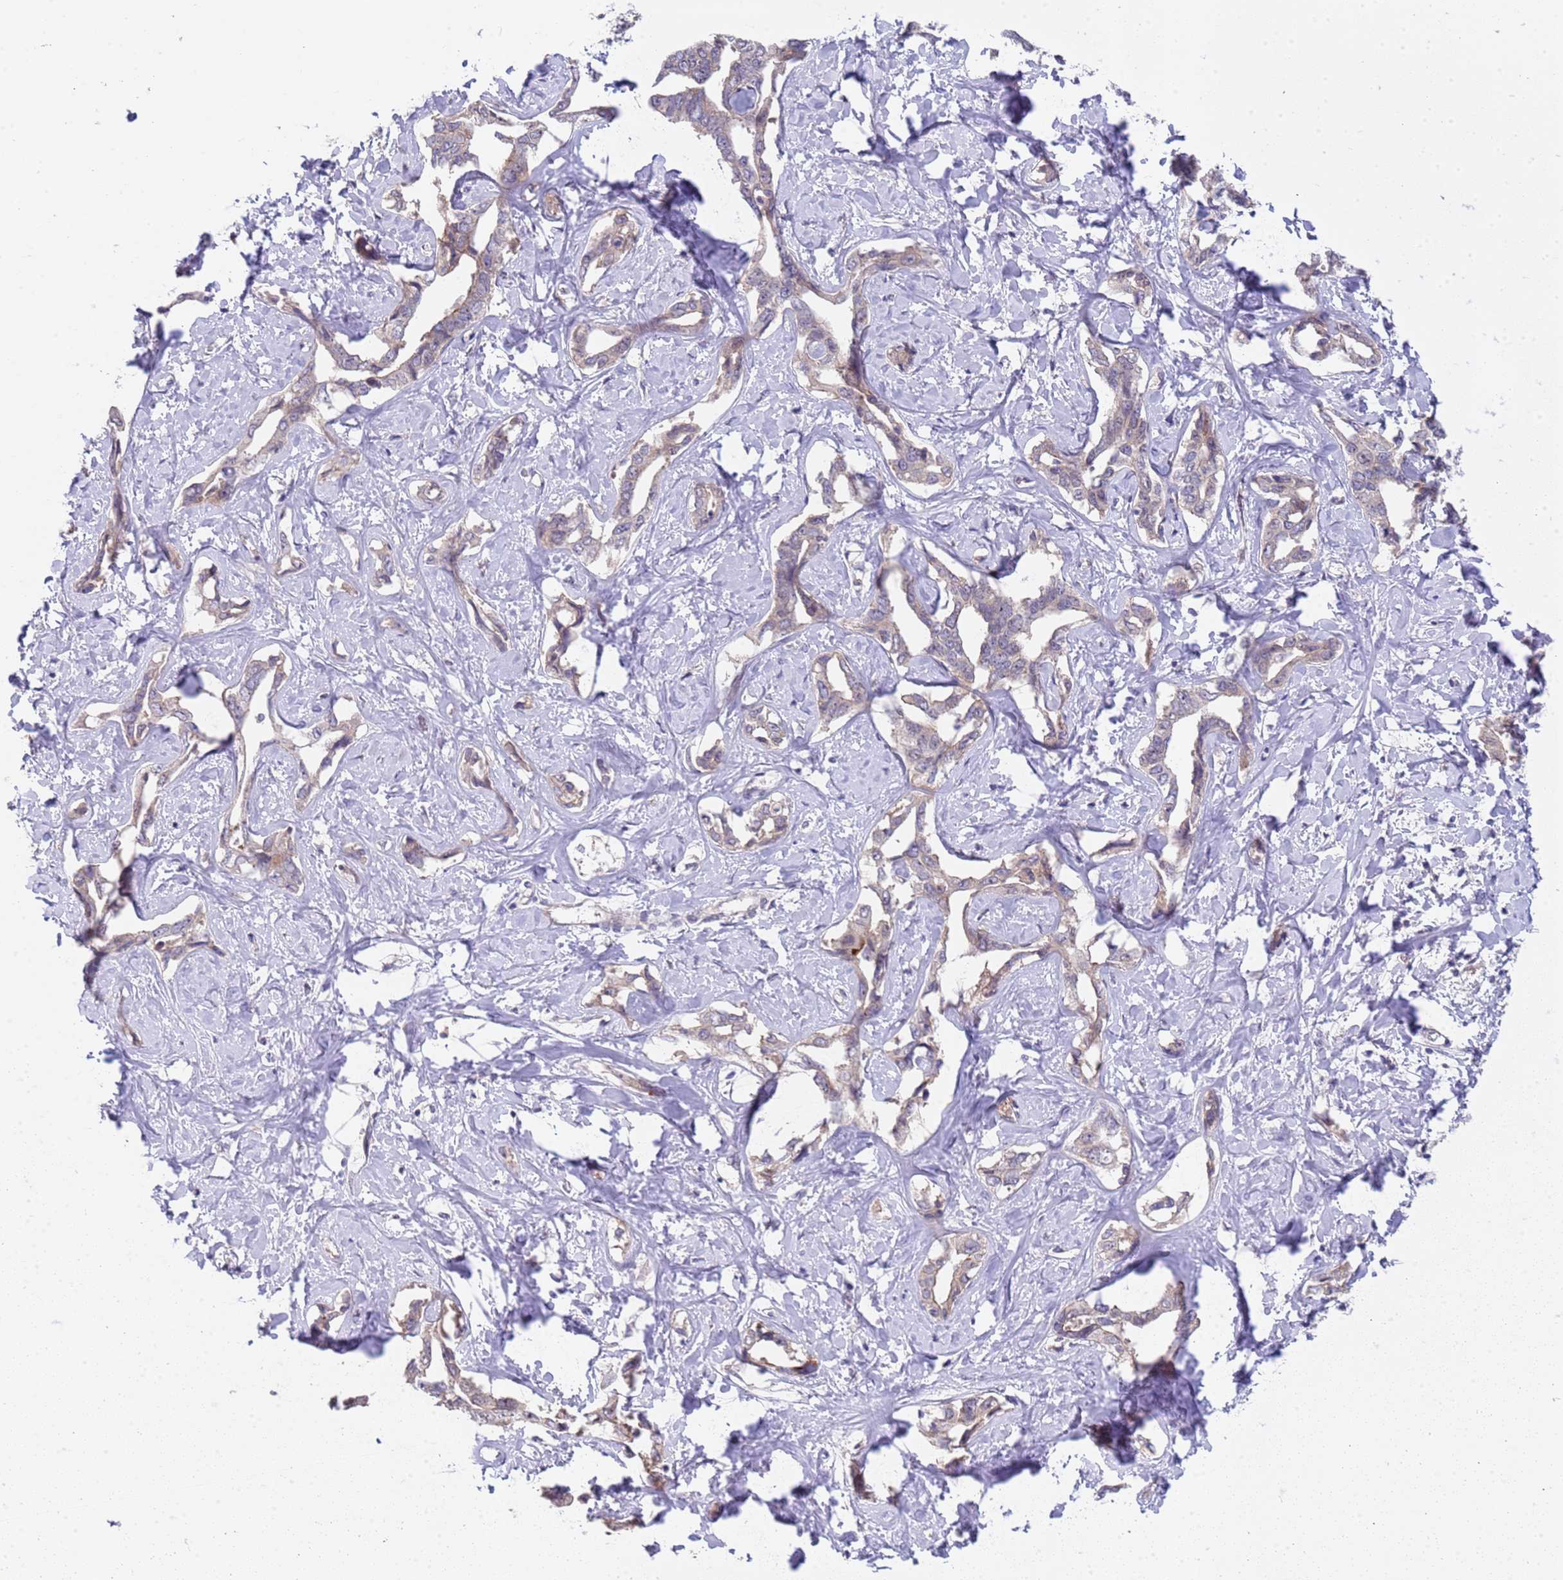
{"staining": {"intensity": "moderate", "quantity": "25%-75%", "location": "cytoplasmic/membranous"}, "tissue": "liver cancer", "cell_type": "Tumor cells", "image_type": "cancer", "snomed": [{"axis": "morphology", "description": "Cholangiocarcinoma"}, {"axis": "topography", "description": "Liver"}], "caption": "Human cholangiocarcinoma (liver) stained for a protein (brown) exhibits moderate cytoplasmic/membranous positive staining in about 25%-75% of tumor cells.", "gene": "TRMT10A", "patient": {"sex": "male", "age": 59}}